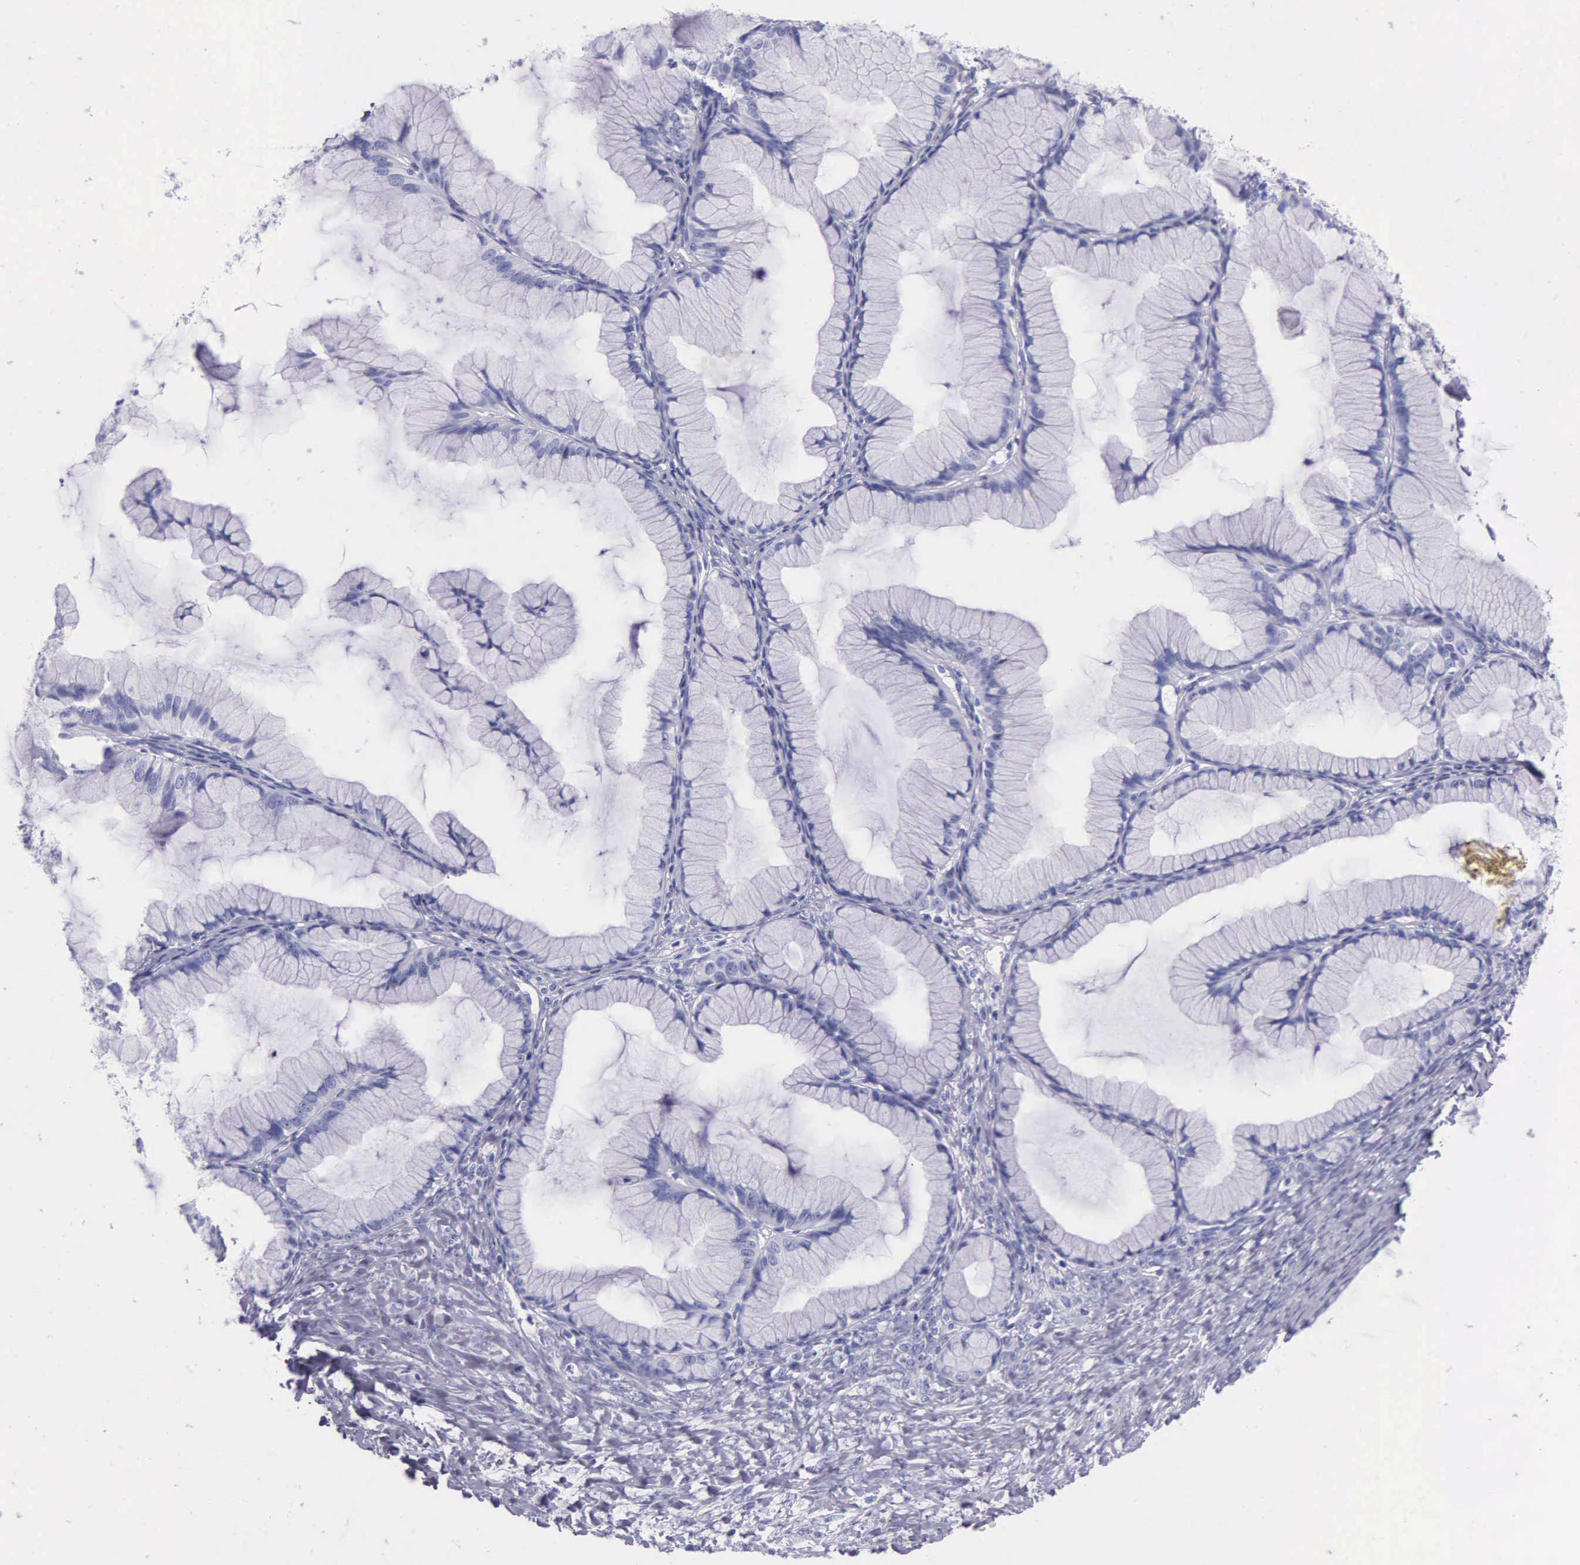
{"staining": {"intensity": "negative", "quantity": "none", "location": "none"}, "tissue": "ovarian cancer", "cell_type": "Tumor cells", "image_type": "cancer", "snomed": [{"axis": "morphology", "description": "Cystadenocarcinoma, mucinous, NOS"}, {"axis": "topography", "description": "Ovary"}], "caption": "The immunohistochemistry histopathology image has no significant expression in tumor cells of ovarian cancer tissue. (DAB immunohistochemistry visualized using brightfield microscopy, high magnification).", "gene": "KLK3", "patient": {"sex": "female", "age": 41}}